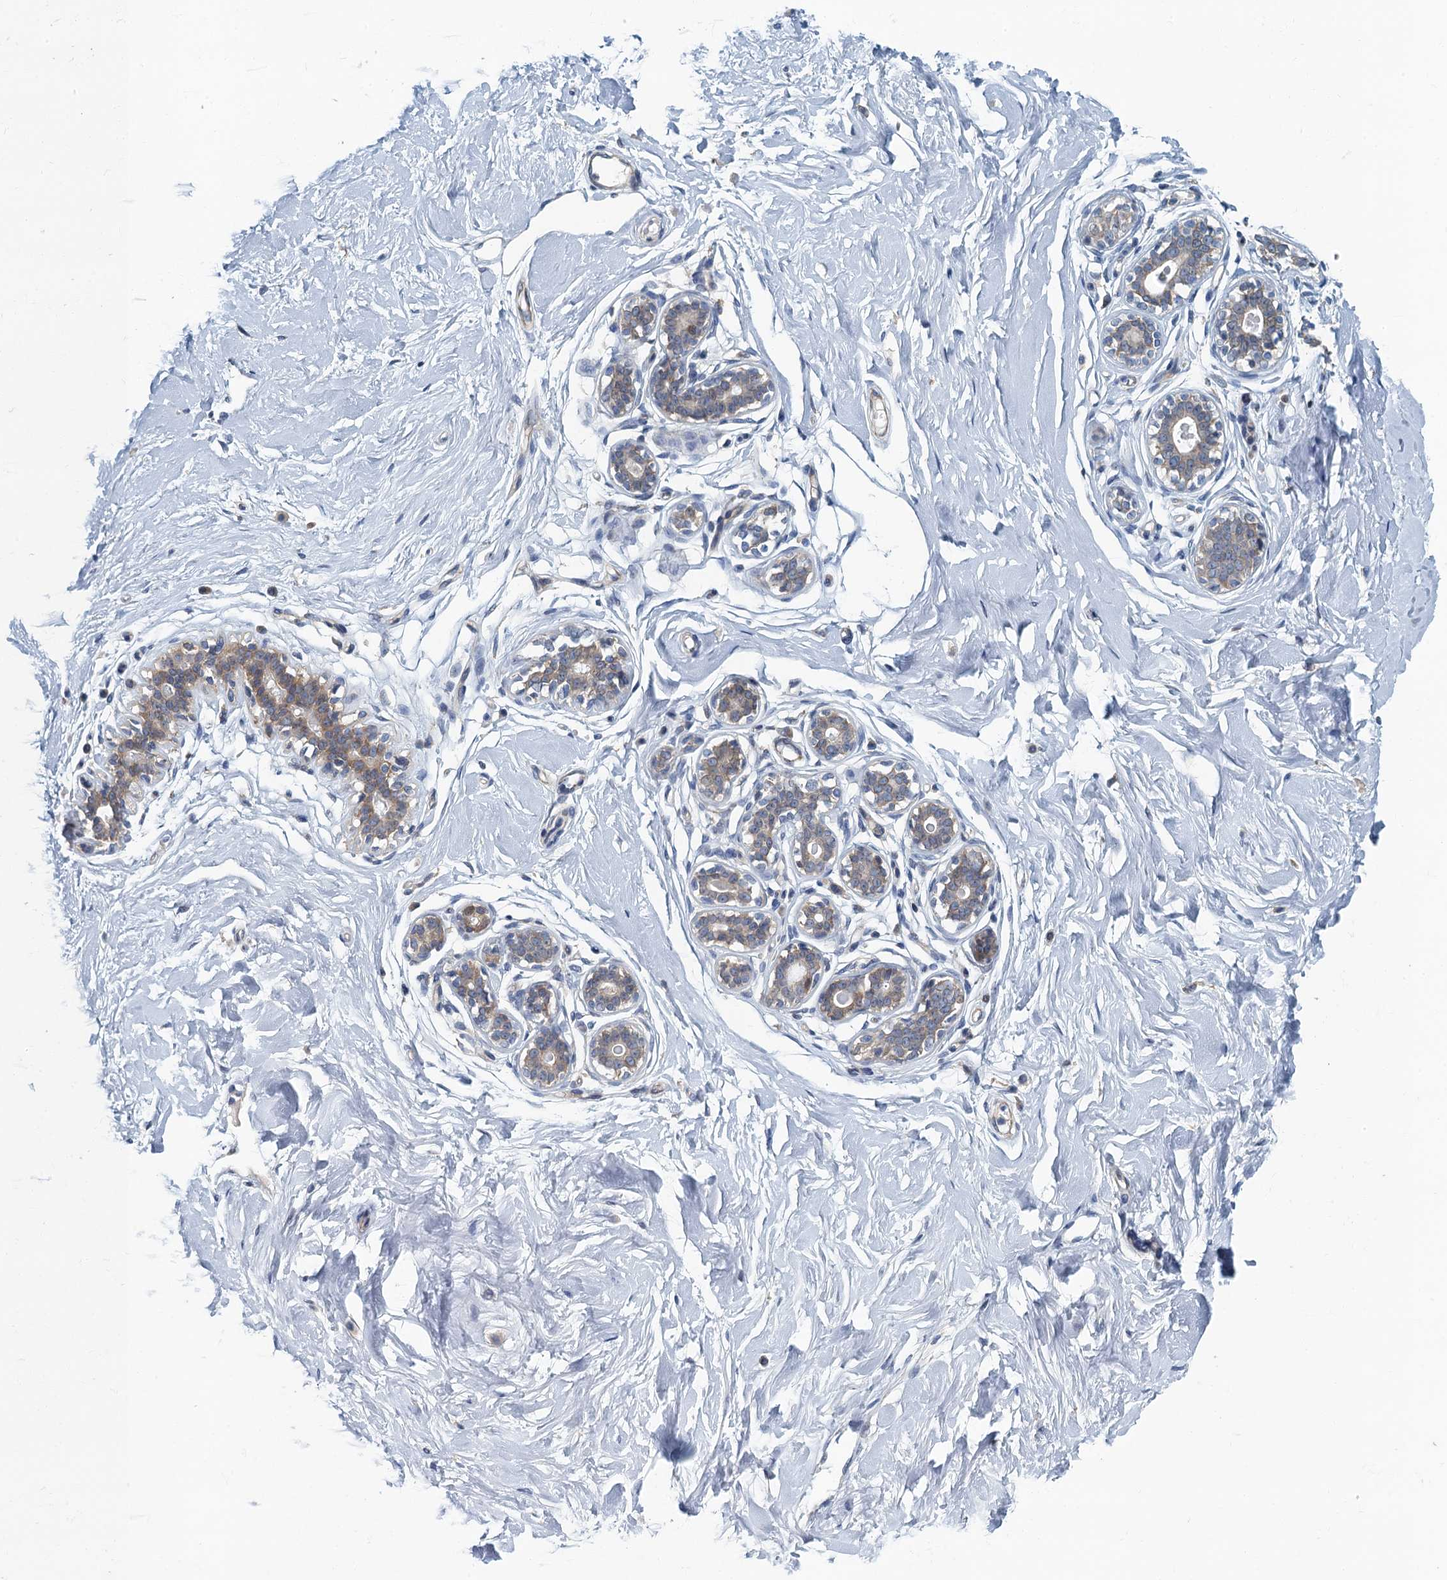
{"staining": {"intensity": "negative", "quantity": "none", "location": "none"}, "tissue": "breast", "cell_type": "Adipocytes", "image_type": "normal", "snomed": [{"axis": "morphology", "description": "Normal tissue, NOS"}, {"axis": "morphology", "description": "Adenoma, NOS"}, {"axis": "topography", "description": "Breast"}], "caption": "Immunohistochemistry (IHC) photomicrograph of unremarkable breast: human breast stained with DAB (3,3'-diaminobenzidine) demonstrates no significant protein expression in adipocytes. (Brightfield microscopy of DAB IHC at high magnification).", "gene": "NCKAP1L", "patient": {"sex": "female", "age": 23}}